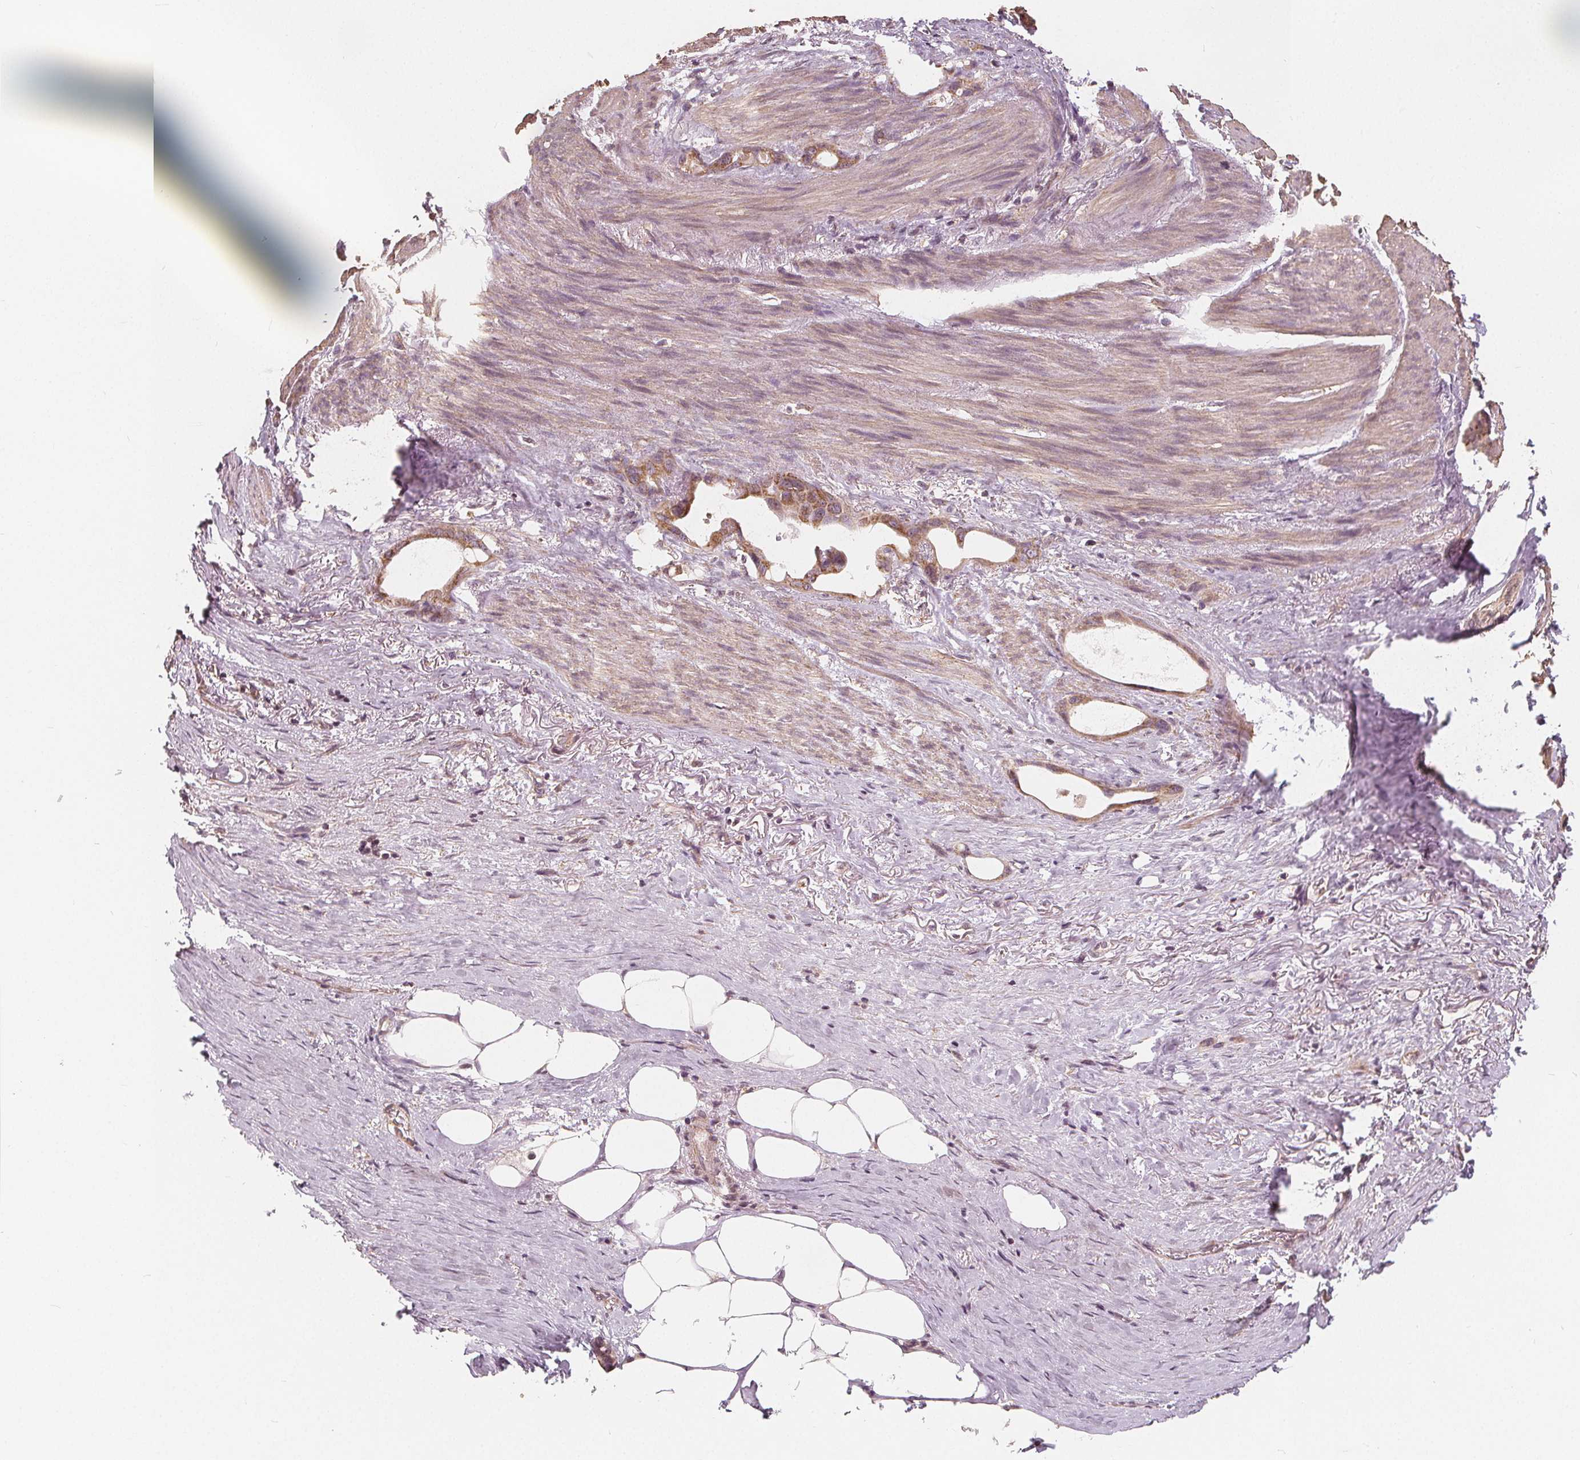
{"staining": {"intensity": "moderate", "quantity": ">75%", "location": "cytoplasmic/membranous"}, "tissue": "stomach cancer", "cell_type": "Tumor cells", "image_type": "cancer", "snomed": [{"axis": "morphology", "description": "Adenocarcinoma, NOS"}, {"axis": "topography", "description": "Stomach, upper"}], "caption": "There is medium levels of moderate cytoplasmic/membranous staining in tumor cells of stomach cancer (adenocarcinoma), as demonstrated by immunohistochemical staining (brown color).", "gene": "PEX26", "patient": {"sex": "male", "age": 62}}